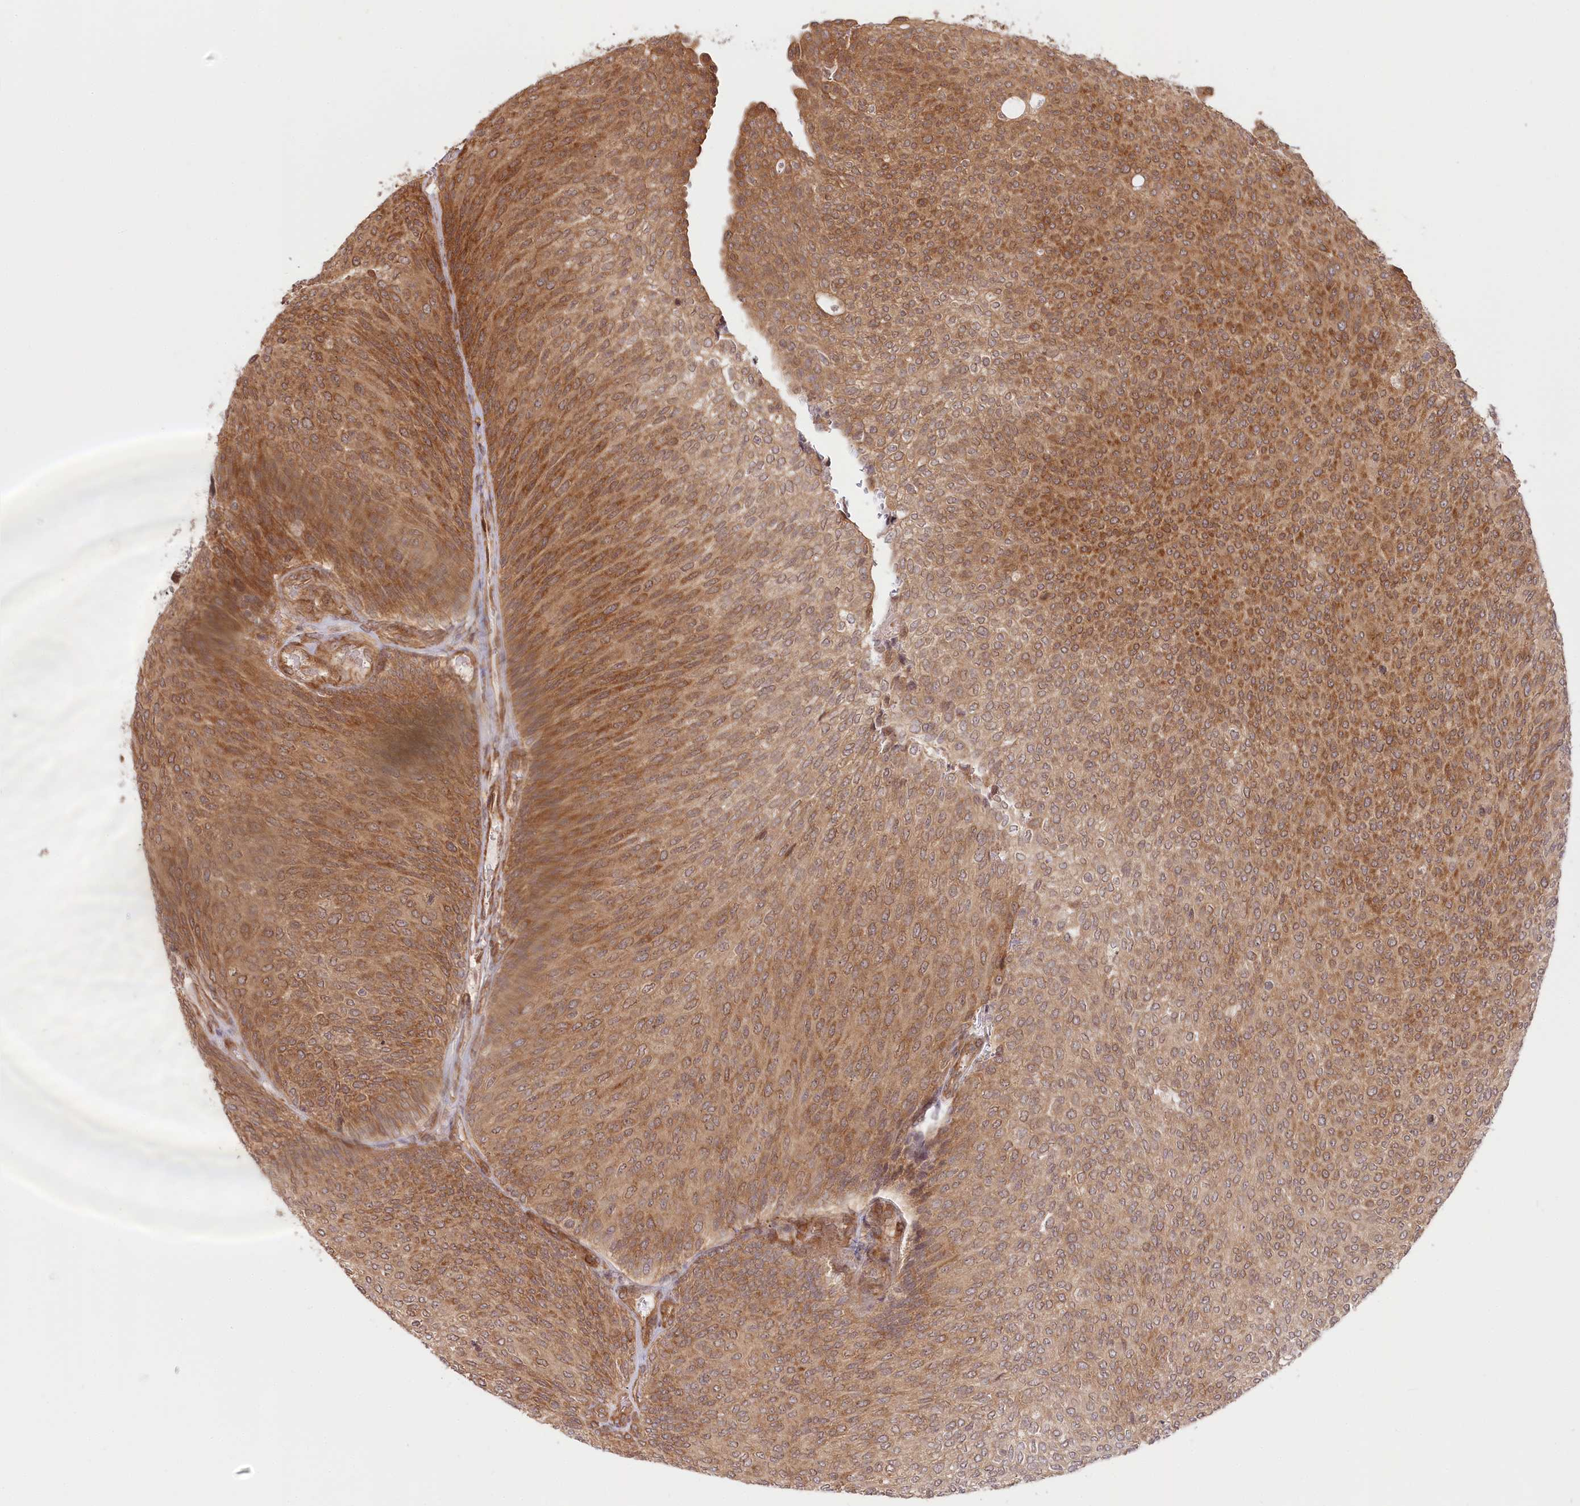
{"staining": {"intensity": "strong", "quantity": ">75%", "location": "cytoplasmic/membranous"}, "tissue": "urothelial cancer", "cell_type": "Tumor cells", "image_type": "cancer", "snomed": [{"axis": "morphology", "description": "Urothelial carcinoma, Low grade"}, {"axis": "topography", "description": "Urinary bladder"}], "caption": "Tumor cells display high levels of strong cytoplasmic/membranous positivity in approximately >75% of cells in human urothelial carcinoma (low-grade). (DAB IHC with brightfield microscopy, high magnification).", "gene": "CEP70", "patient": {"sex": "female", "age": 79}}